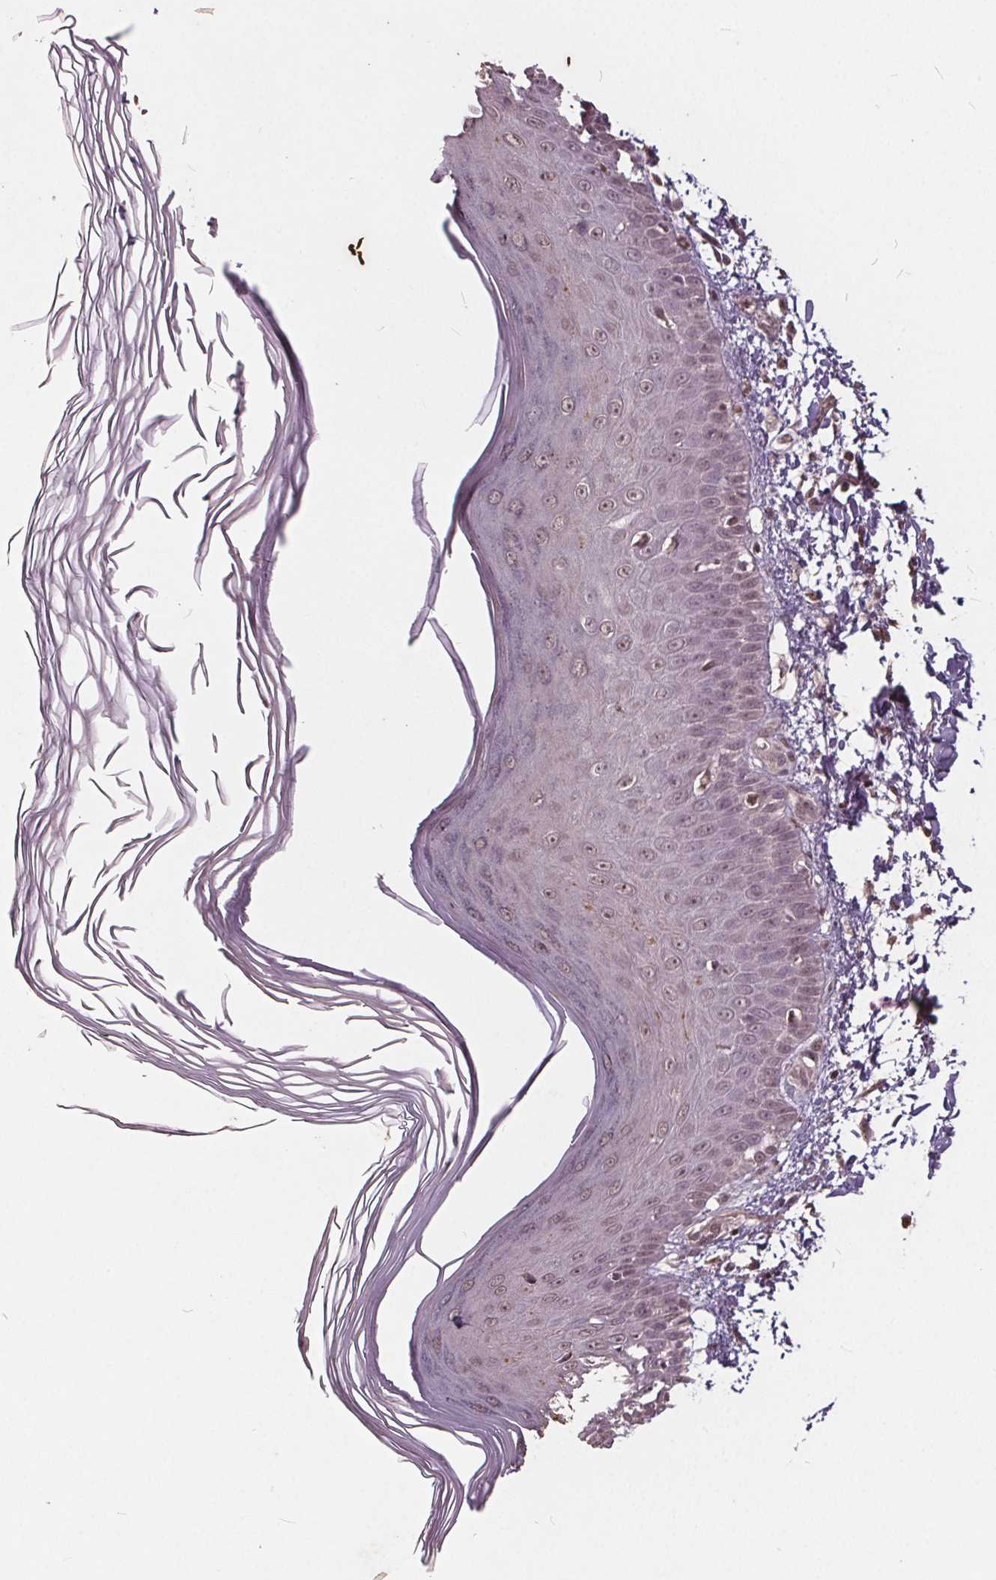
{"staining": {"intensity": "weak", "quantity": "25%-75%", "location": "nuclear"}, "tissue": "skin", "cell_type": "Fibroblasts", "image_type": "normal", "snomed": [{"axis": "morphology", "description": "Normal tissue, NOS"}, {"axis": "topography", "description": "Skin"}], "caption": "About 25%-75% of fibroblasts in unremarkable skin exhibit weak nuclear protein positivity as visualized by brown immunohistochemical staining.", "gene": "DNMT3B", "patient": {"sex": "female", "age": 62}}